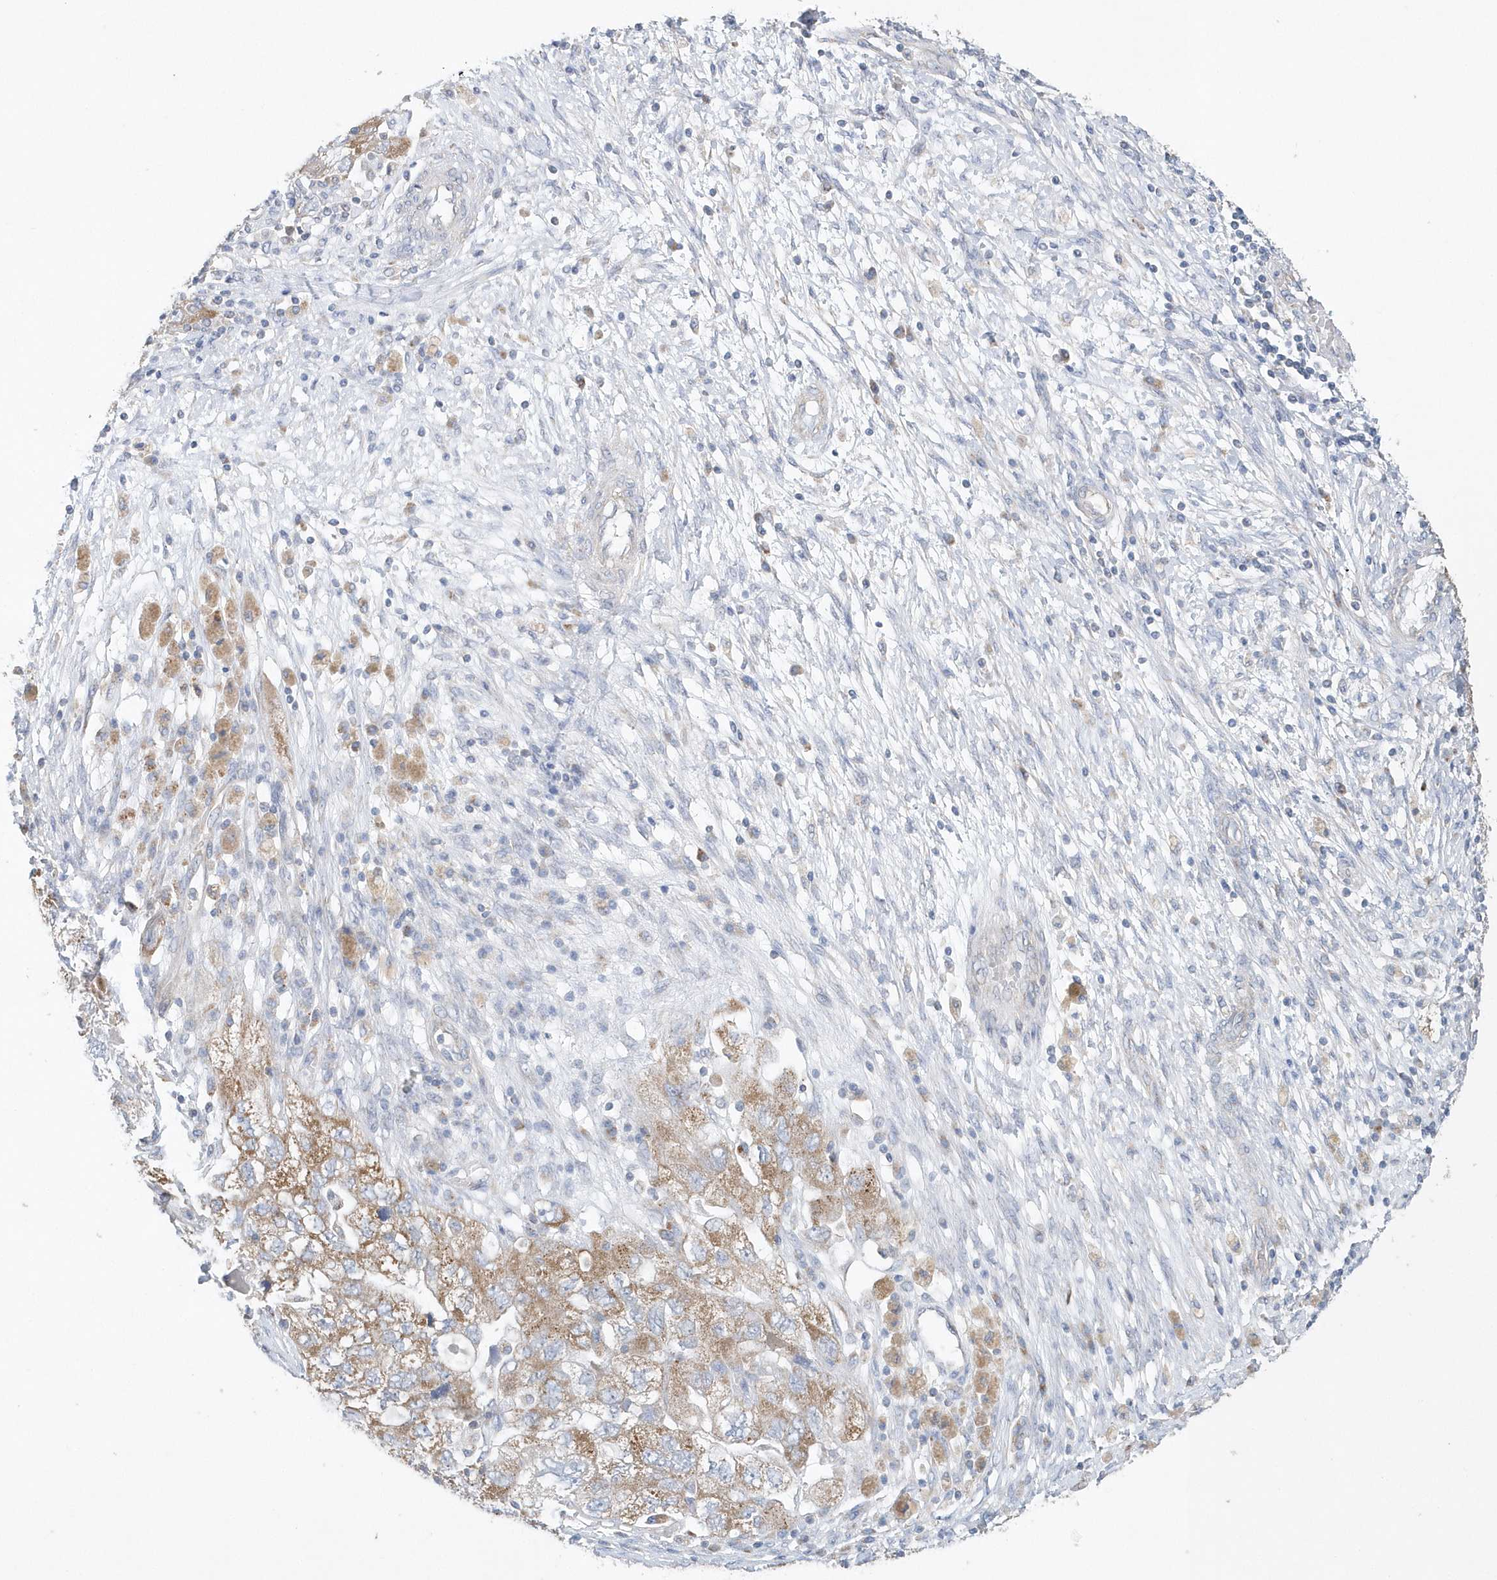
{"staining": {"intensity": "moderate", "quantity": ">75%", "location": "cytoplasmic/membranous"}, "tissue": "ovarian cancer", "cell_type": "Tumor cells", "image_type": "cancer", "snomed": [{"axis": "morphology", "description": "Carcinoma, NOS"}, {"axis": "morphology", "description": "Cystadenocarcinoma, serous, NOS"}, {"axis": "topography", "description": "Ovary"}], "caption": "Tumor cells demonstrate medium levels of moderate cytoplasmic/membranous positivity in approximately >75% of cells in human carcinoma (ovarian). (IHC, brightfield microscopy, high magnification).", "gene": "SPATA5", "patient": {"sex": "female", "age": 69}}